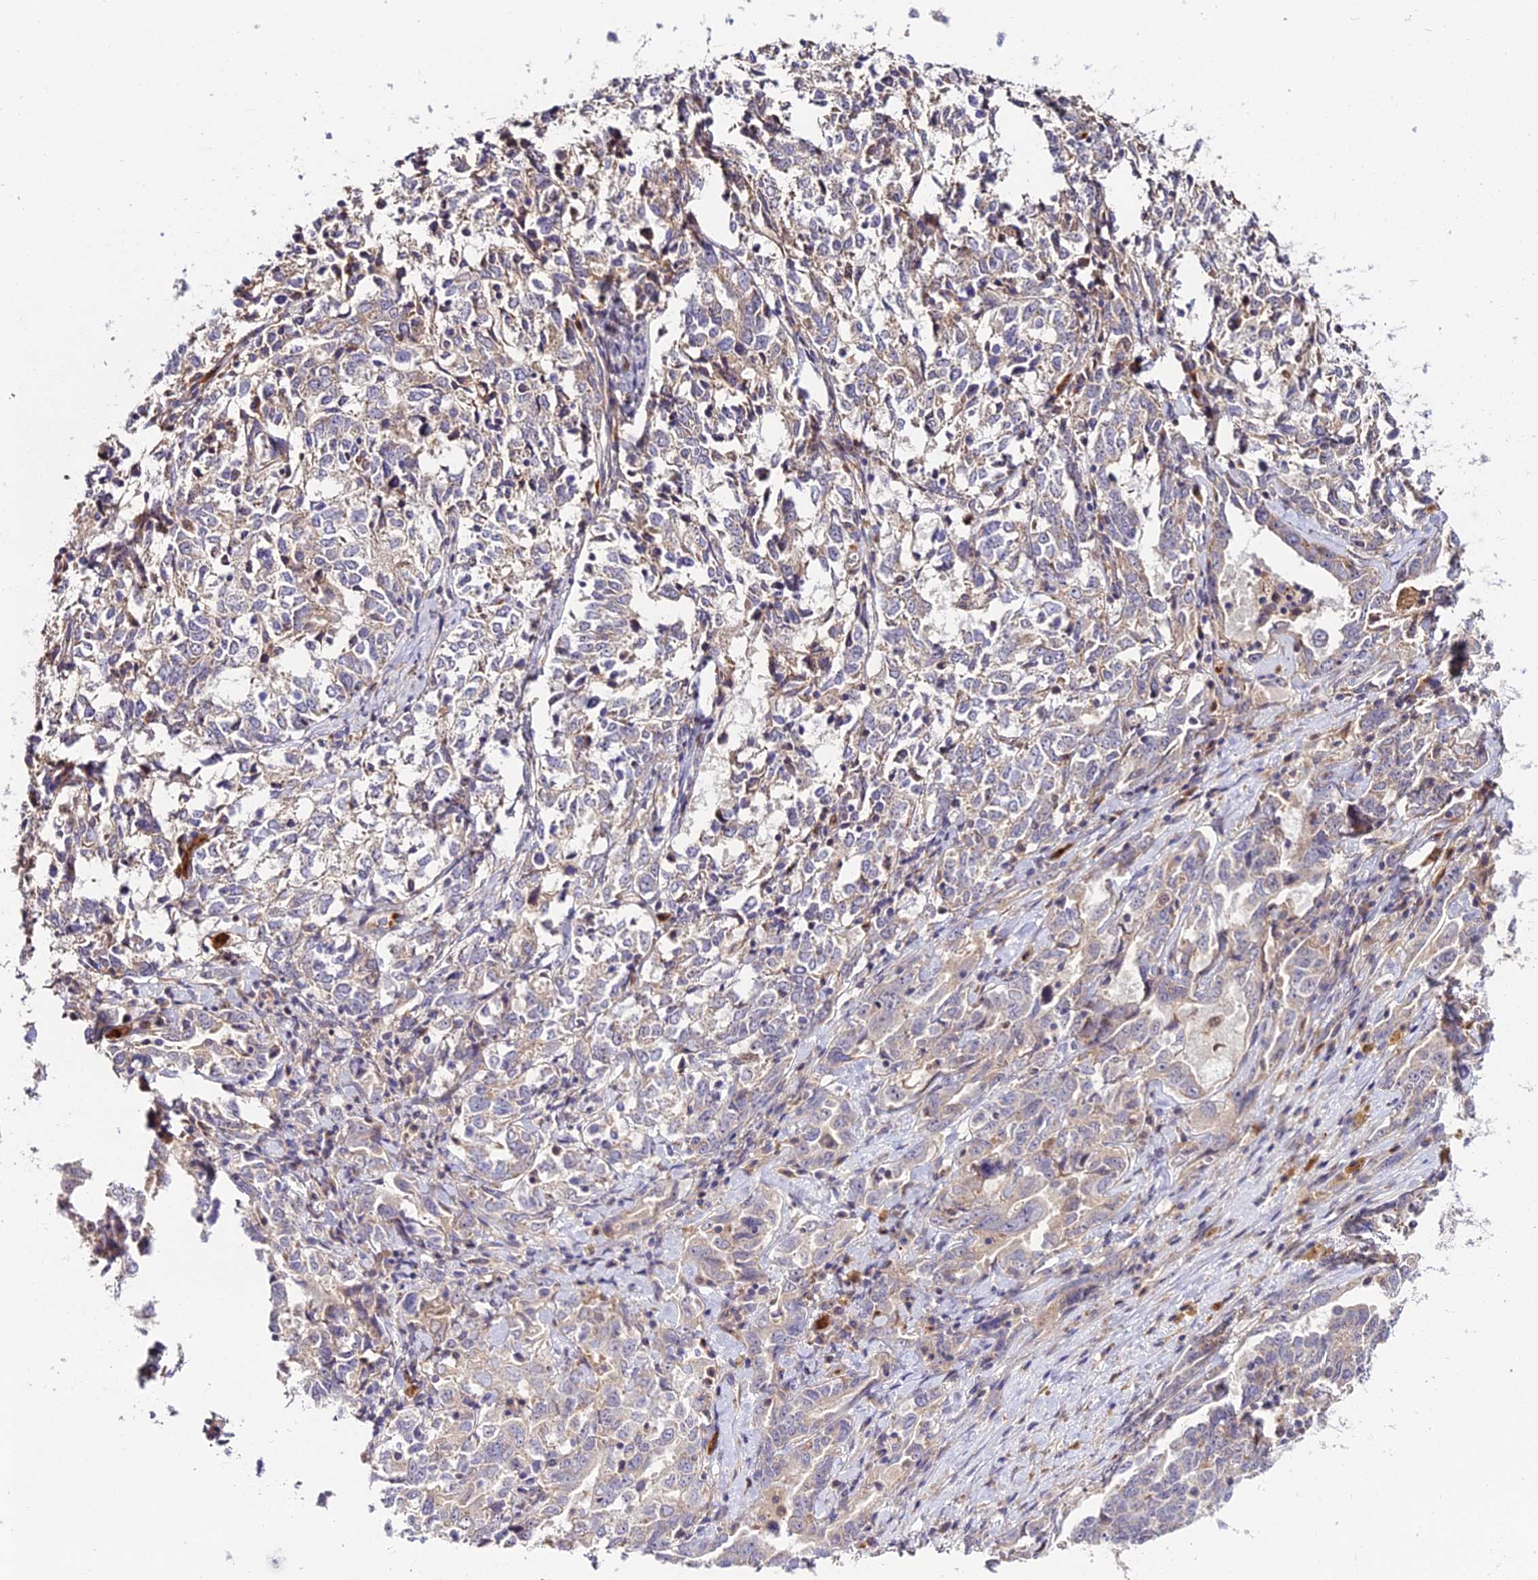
{"staining": {"intensity": "negative", "quantity": "none", "location": "none"}, "tissue": "ovarian cancer", "cell_type": "Tumor cells", "image_type": "cancer", "snomed": [{"axis": "morphology", "description": "Carcinoma, endometroid"}, {"axis": "topography", "description": "Ovary"}], "caption": "Immunohistochemistry of human ovarian endometroid carcinoma shows no expression in tumor cells.", "gene": "EID2", "patient": {"sex": "female", "age": 62}}